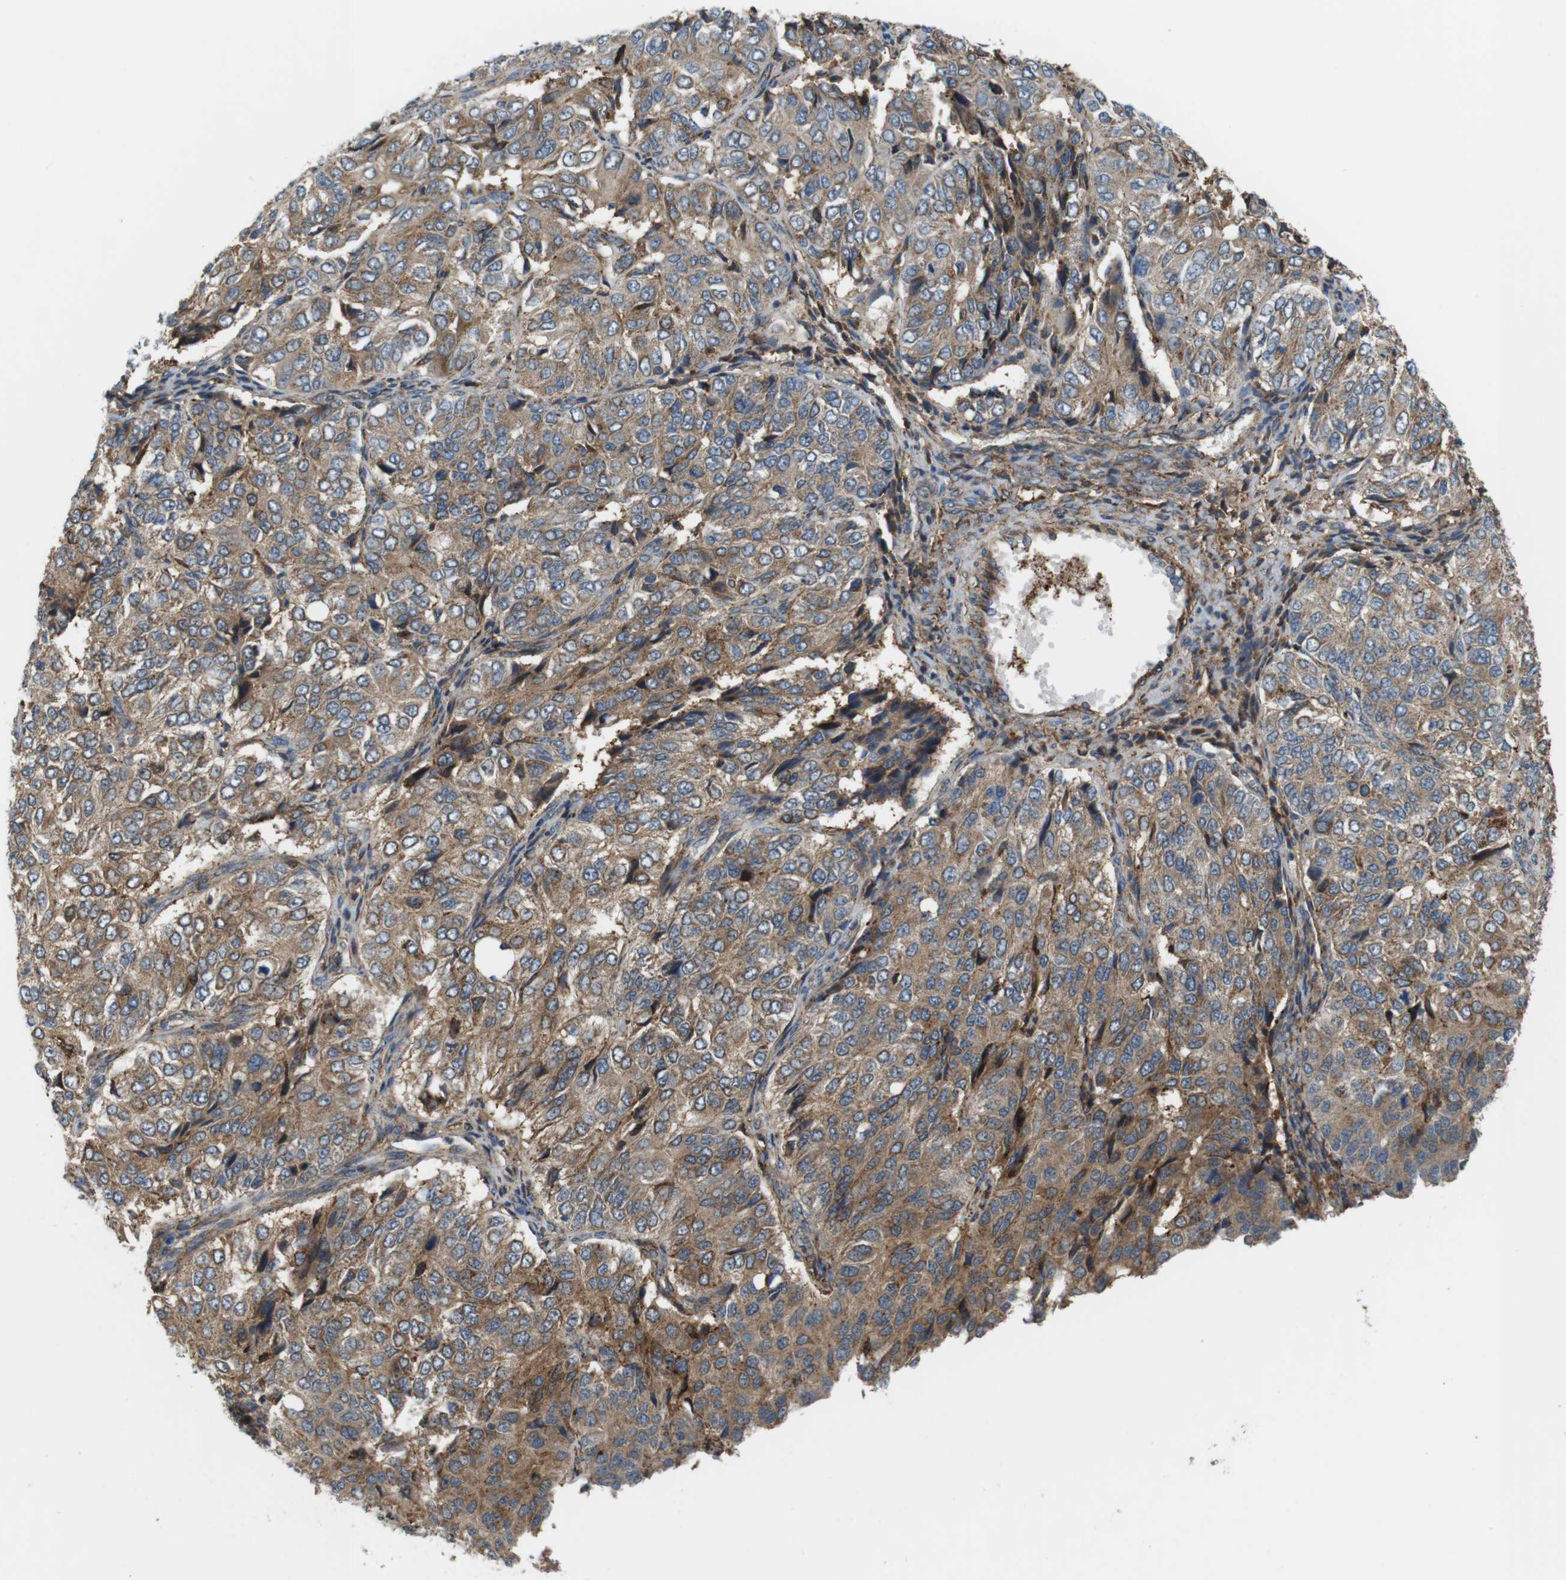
{"staining": {"intensity": "moderate", "quantity": ">75%", "location": "cytoplasmic/membranous"}, "tissue": "ovarian cancer", "cell_type": "Tumor cells", "image_type": "cancer", "snomed": [{"axis": "morphology", "description": "Carcinoma, endometroid"}, {"axis": "topography", "description": "Ovary"}], "caption": "Ovarian endometroid carcinoma stained with a brown dye reveals moderate cytoplasmic/membranous positive staining in about >75% of tumor cells.", "gene": "DDAH2", "patient": {"sex": "female", "age": 51}}